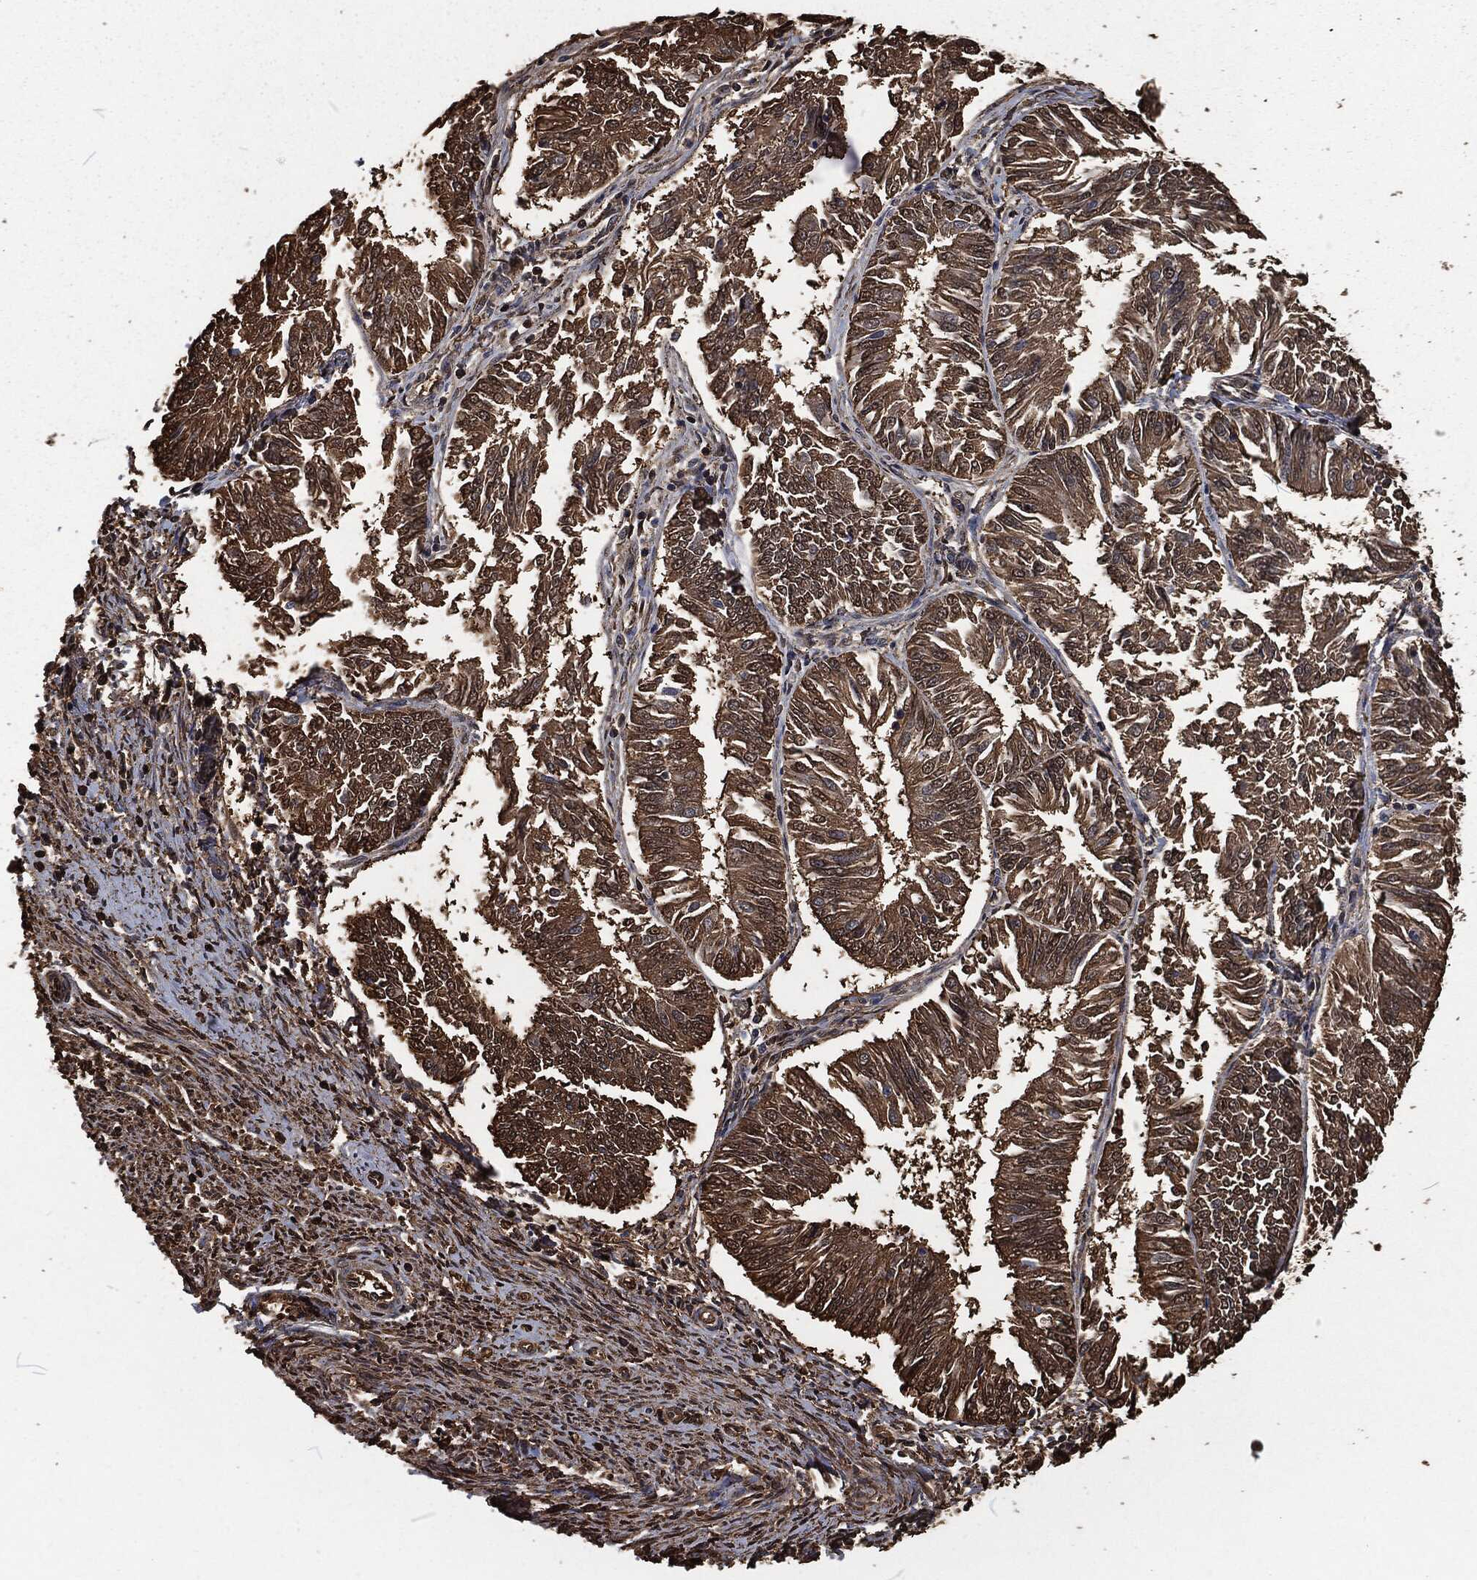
{"staining": {"intensity": "strong", "quantity": "25%-75%", "location": "cytoplasmic/membranous"}, "tissue": "endometrial cancer", "cell_type": "Tumor cells", "image_type": "cancer", "snomed": [{"axis": "morphology", "description": "Adenocarcinoma, NOS"}, {"axis": "topography", "description": "Endometrium"}], "caption": "Immunohistochemistry histopathology image of neoplastic tissue: human endometrial cancer (adenocarcinoma) stained using immunohistochemistry (IHC) reveals high levels of strong protein expression localized specifically in the cytoplasmic/membranous of tumor cells, appearing as a cytoplasmic/membranous brown color.", "gene": "PRDX4", "patient": {"sex": "female", "age": 58}}